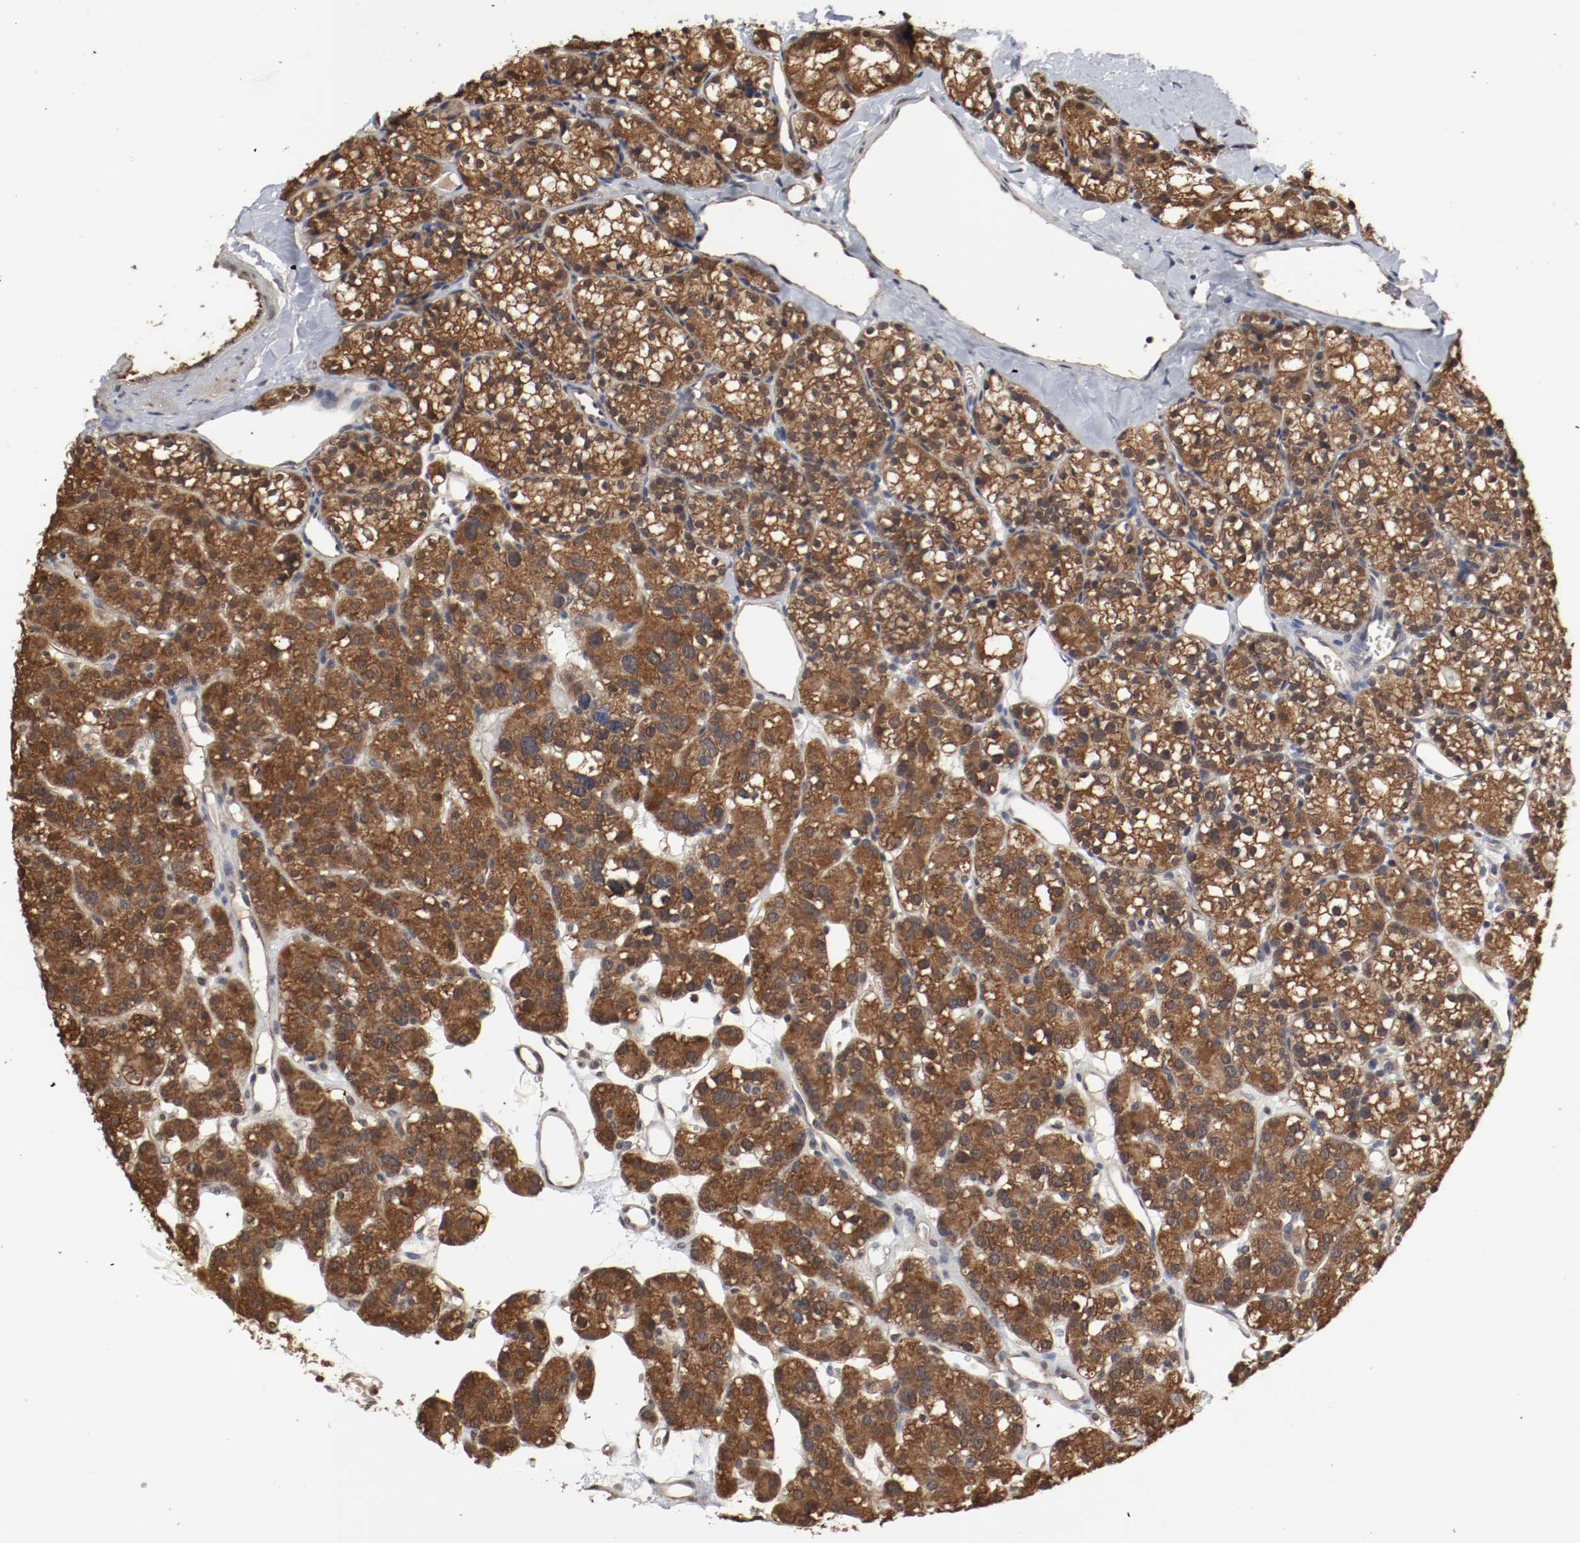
{"staining": {"intensity": "strong", "quantity": ">75%", "location": "cytoplasmic/membranous,nuclear"}, "tissue": "parathyroid gland", "cell_type": "Glandular cells", "image_type": "normal", "snomed": [{"axis": "morphology", "description": "Normal tissue, NOS"}, {"axis": "topography", "description": "Parathyroid gland"}], "caption": "IHC photomicrograph of normal human parathyroid gland stained for a protein (brown), which displays high levels of strong cytoplasmic/membranous,nuclear staining in about >75% of glandular cells.", "gene": "AFG3L2", "patient": {"sex": "female", "age": 64}}